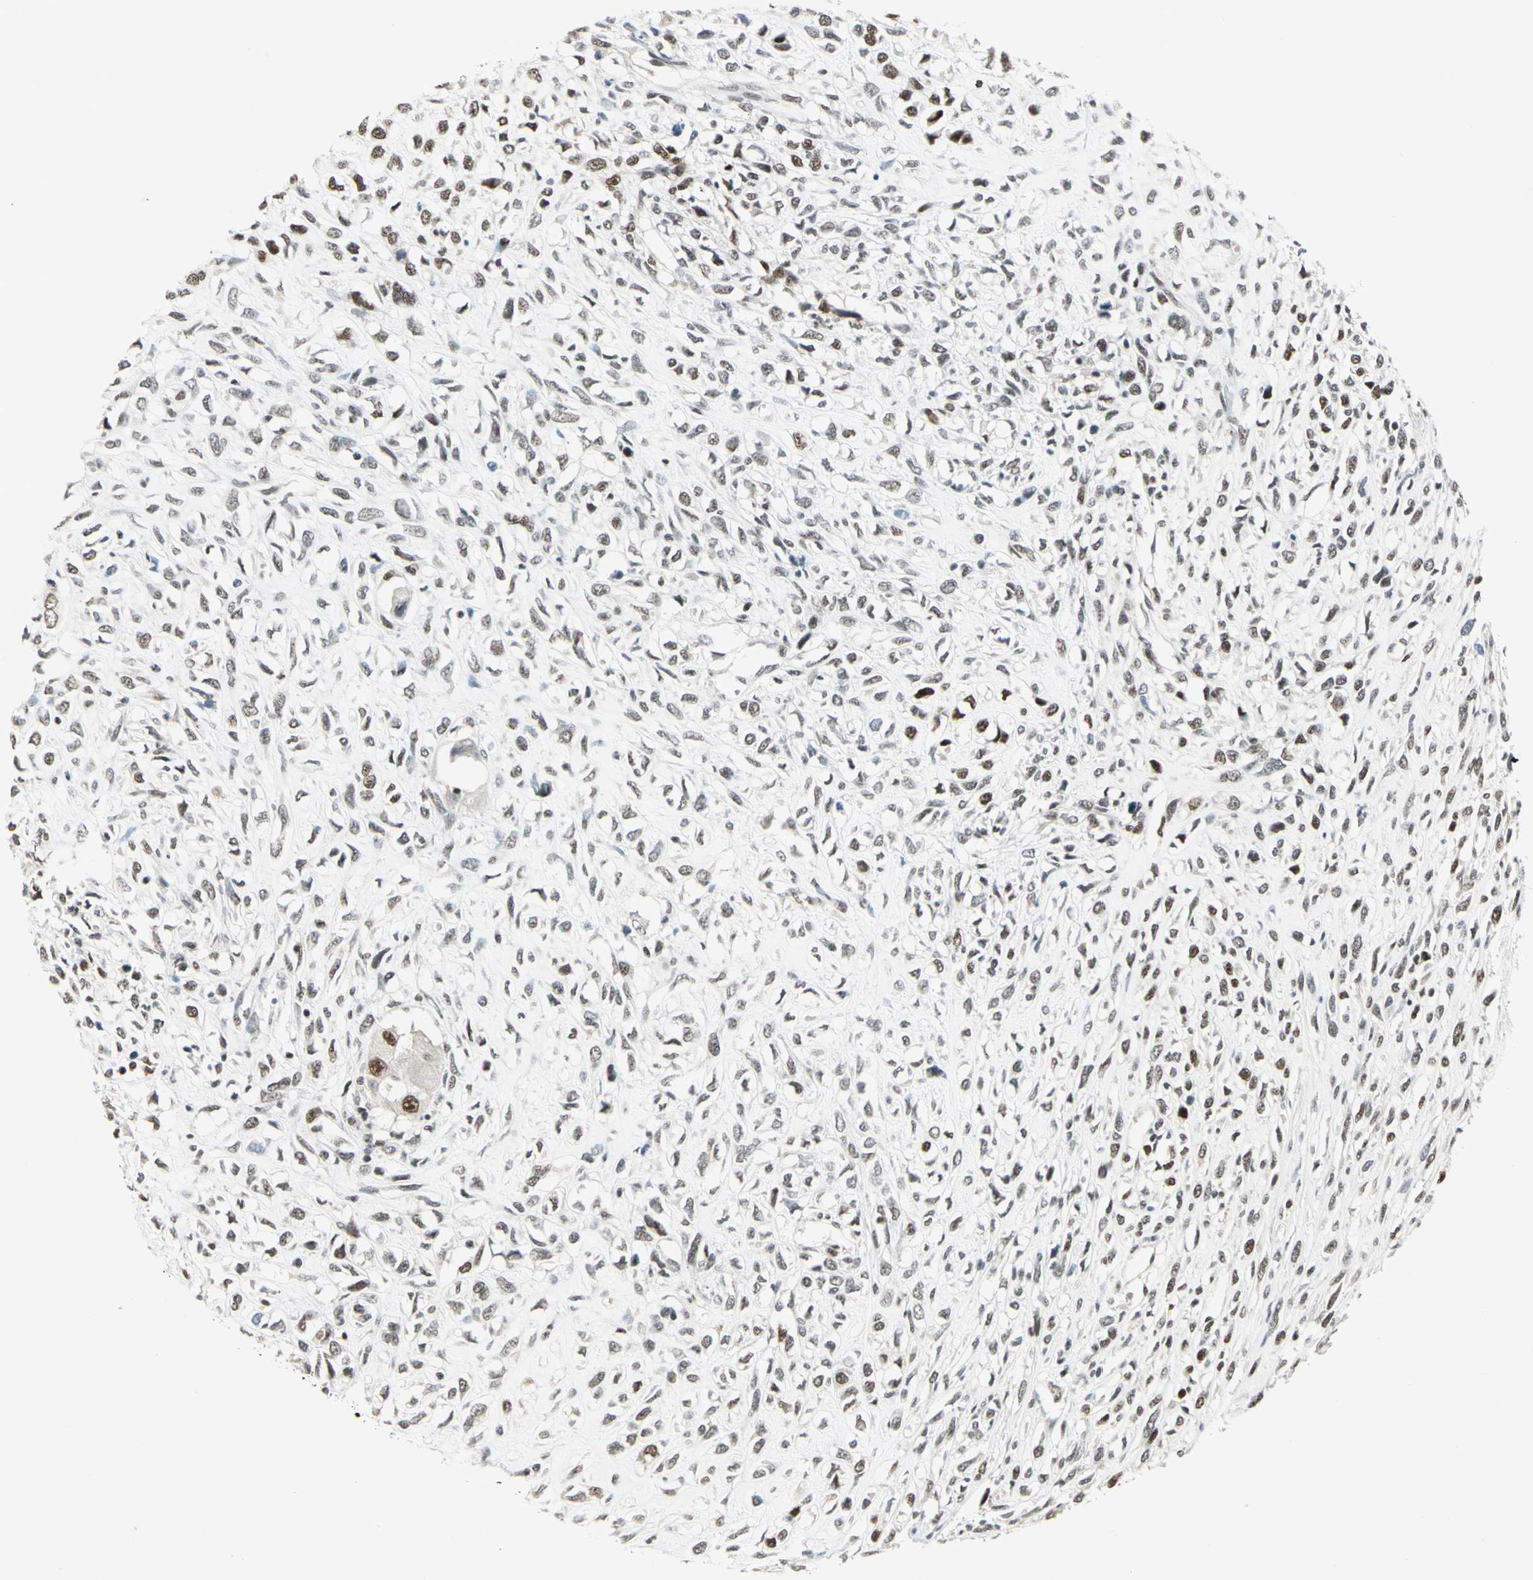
{"staining": {"intensity": "moderate", "quantity": ">75%", "location": "nuclear"}, "tissue": "head and neck cancer", "cell_type": "Tumor cells", "image_type": "cancer", "snomed": [{"axis": "morphology", "description": "Necrosis, NOS"}, {"axis": "morphology", "description": "Neoplasm, malignant, NOS"}, {"axis": "topography", "description": "Salivary gland"}, {"axis": "topography", "description": "Head-Neck"}], "caption": "A photomicrograph showing moderate nuclear positivity in approximately >75% of tumor cells in malignant neoplasm (head and neck), as visualized by brown immunohistochemical staining.", "gene": "CCNT1", "patient": {"sex": "male", "age": 43}}